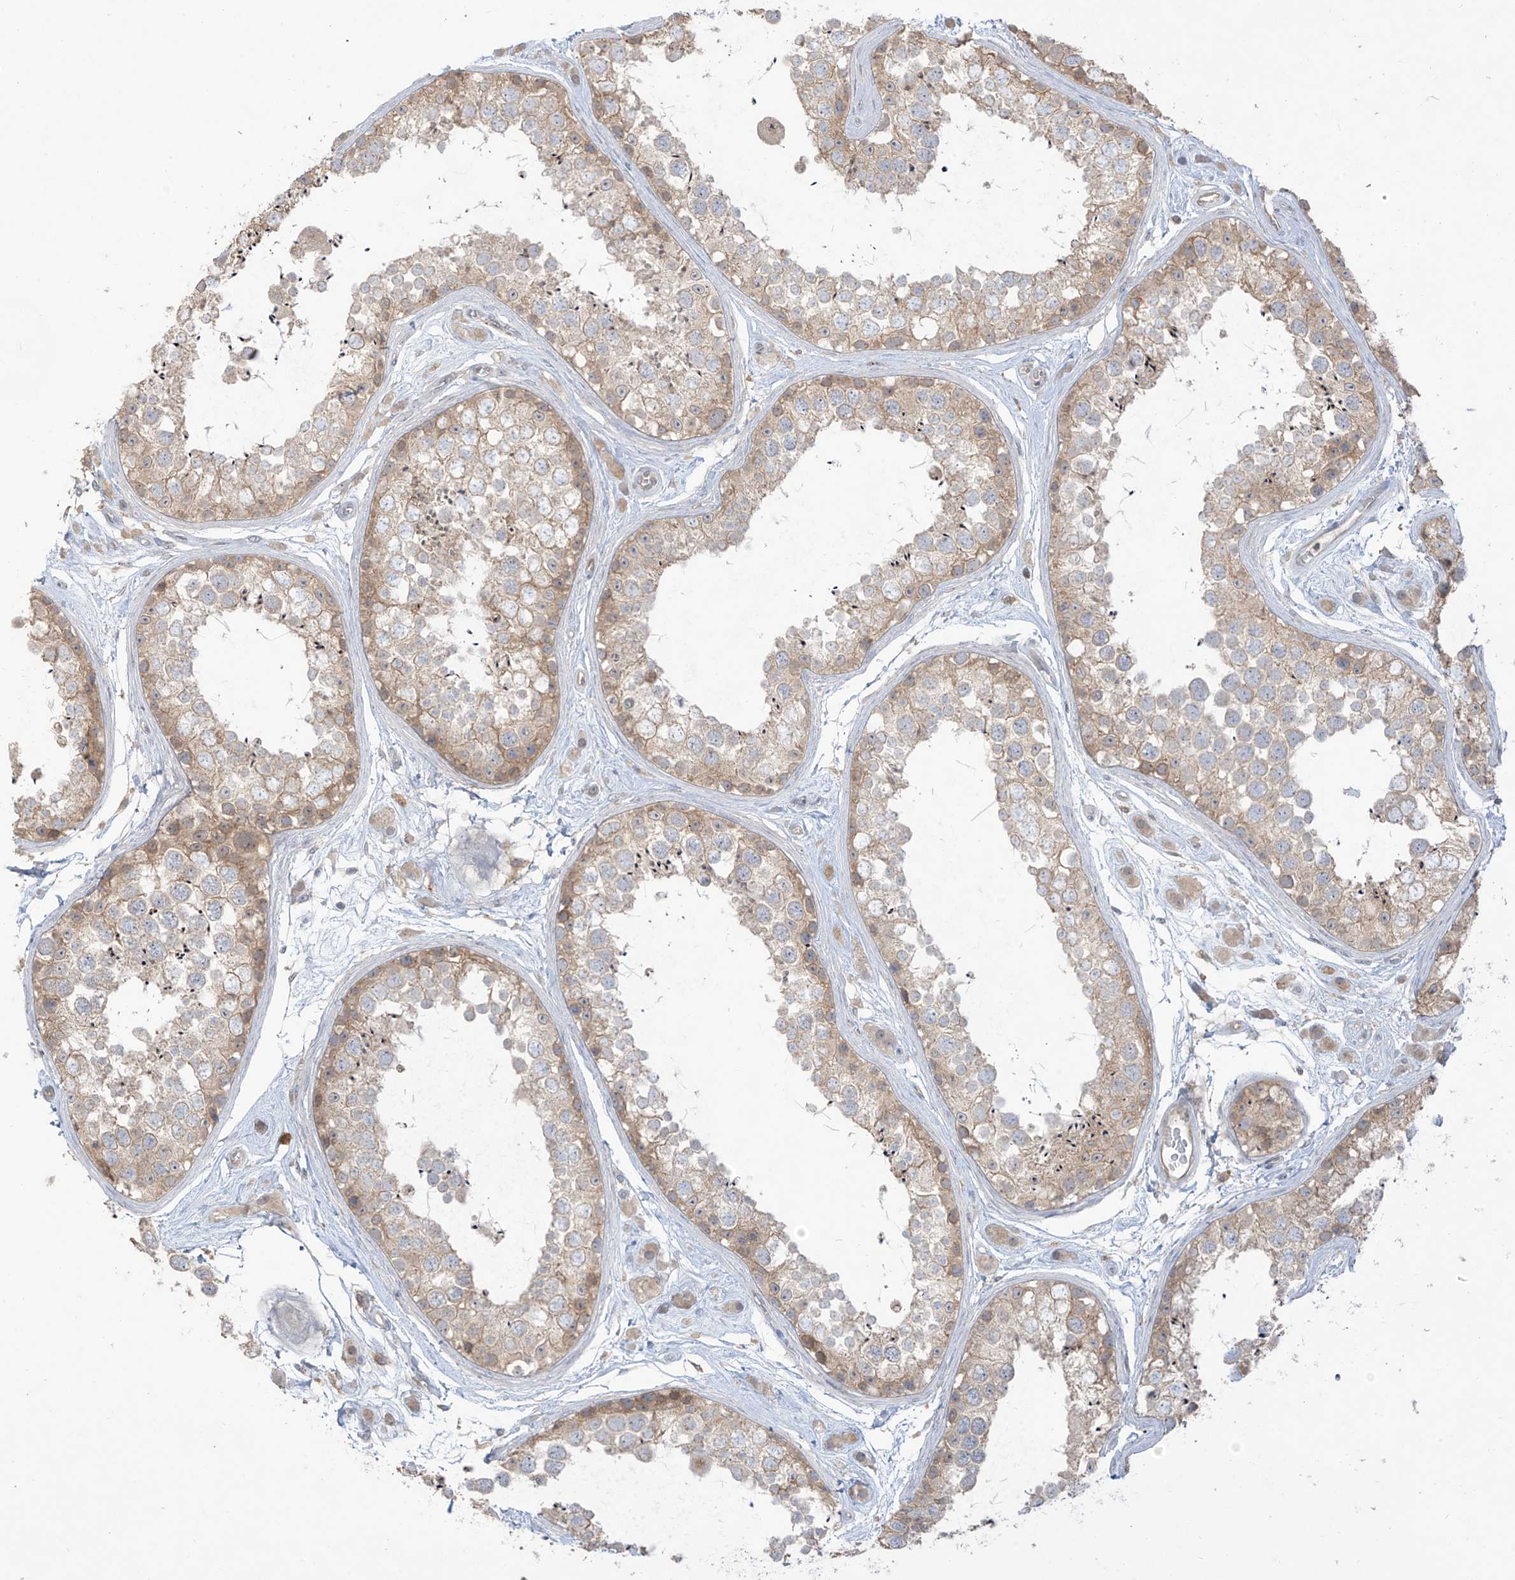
{"staining": {"intensity": "moderate", "quantity": "<25%", "location": "cytoplasmic/membranous"}, "tissue": "testis", "cell_type": "Cells in seminiferous ducts", "image_type": "normal", "snomed": [{"axis": "morphology", "description": "Normal tissue, NOS"}, {"axis": "topography", "description": "Testis"}], "caption": "Immunohistochemical staining of unremarkable human testis demonstrates <25% levels of moderate cytoplasmic/membranous protein staining in about <25% of cells in seminiferous ducts.", "gene": "ANGEL2", "patient": {"sex": "male", "age": 25}}